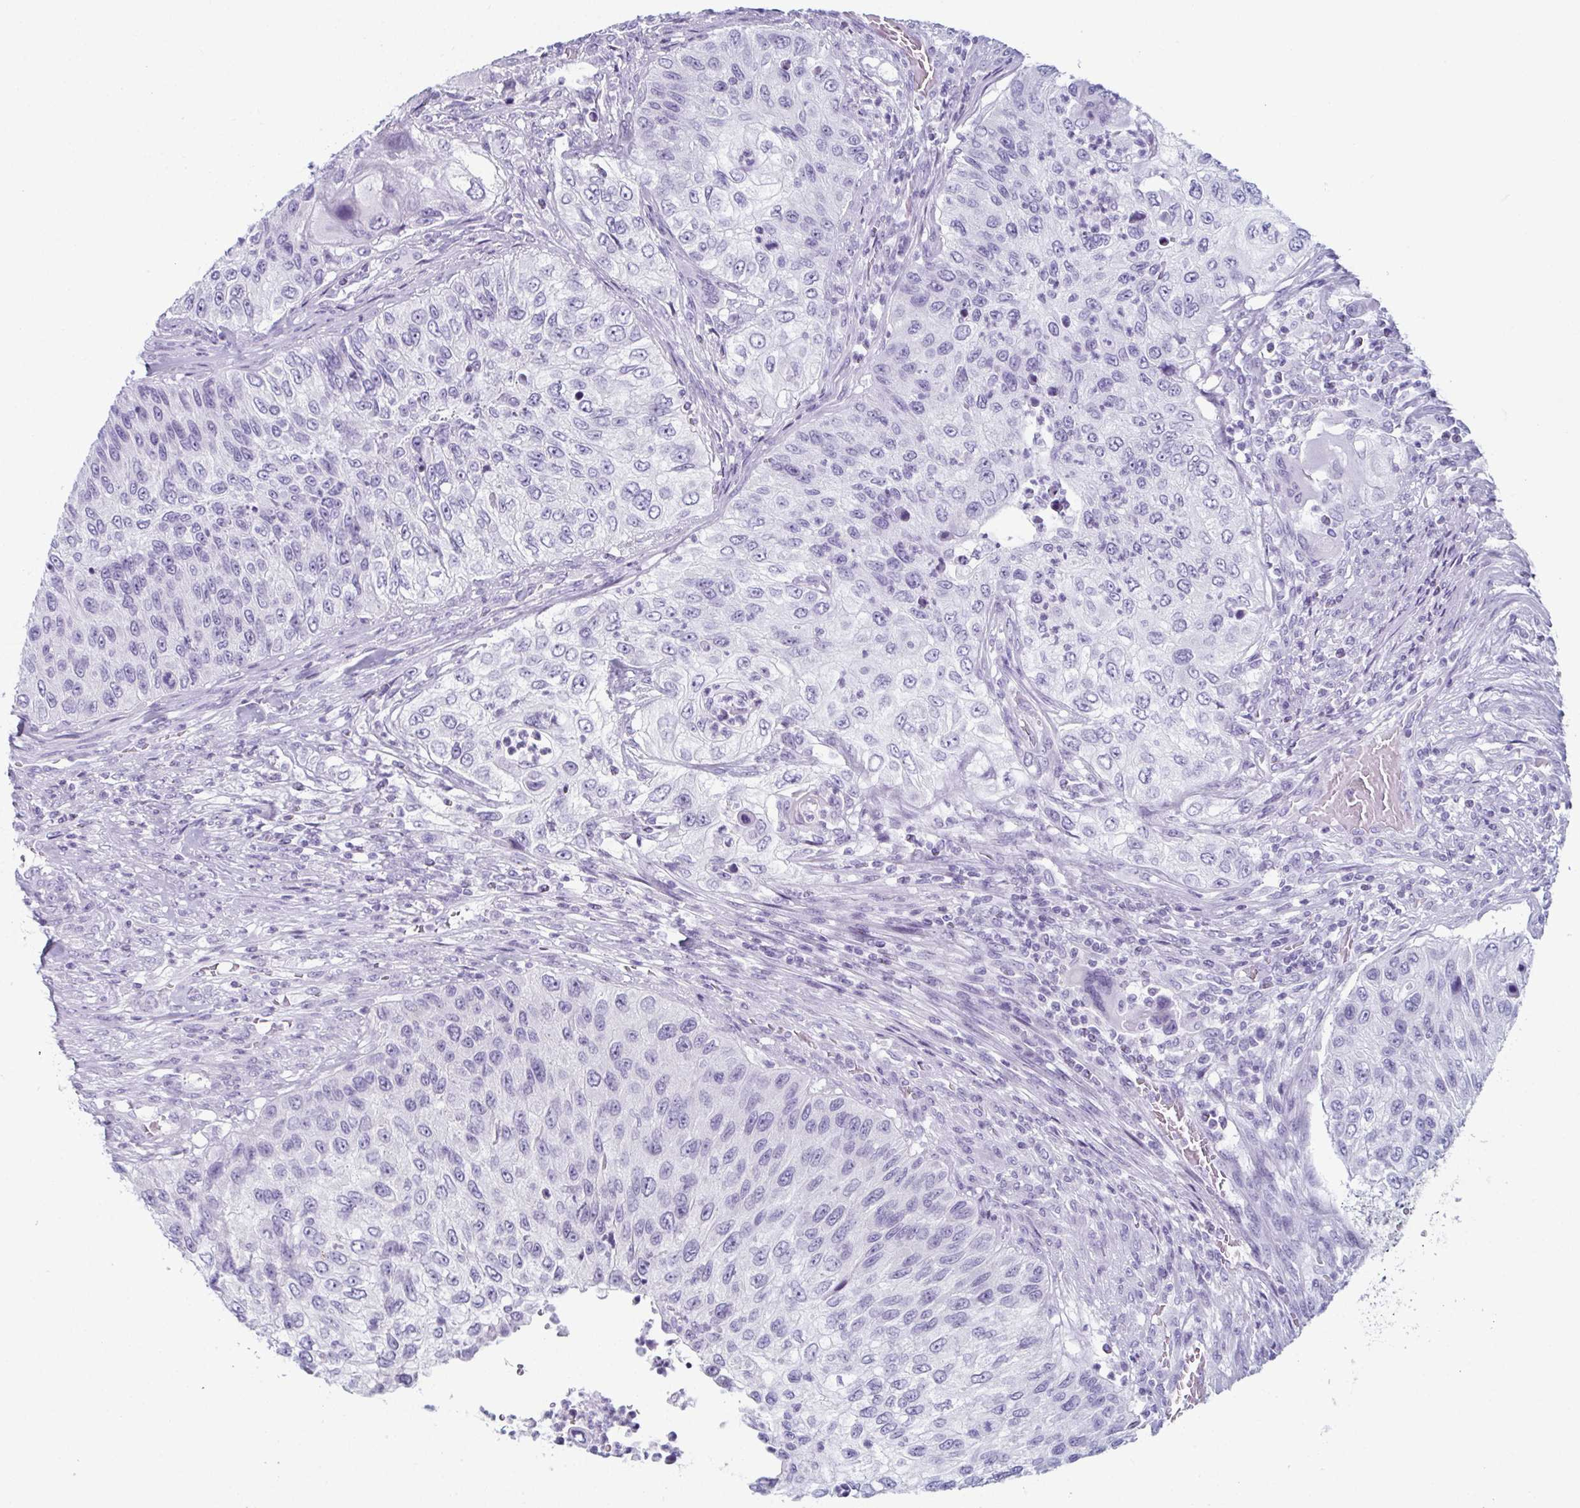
{"staining": {"intensity": "negative", "quantity": "none", "location": "none"}, "tissue": "urothelial cancer", "cell_type": "Tumor cells", "image_type": "cancer", "snomed": [{"axis": "morphology", "description": "Urothelial carcinoma, High grade"}, {"axis": "topography", "description": "Urinary bladder"}], "caption": "High magnification brightfield microscopy of urothelial carcinoma (high-grade) stained with DAB (3,3'-diaminobenzidine) (brown) and counterstained with hematoxylin (blue): tumor cells show no significant positivity.", "gene": "ENKUR", "patient": {"sex": "female", "age": 60}}